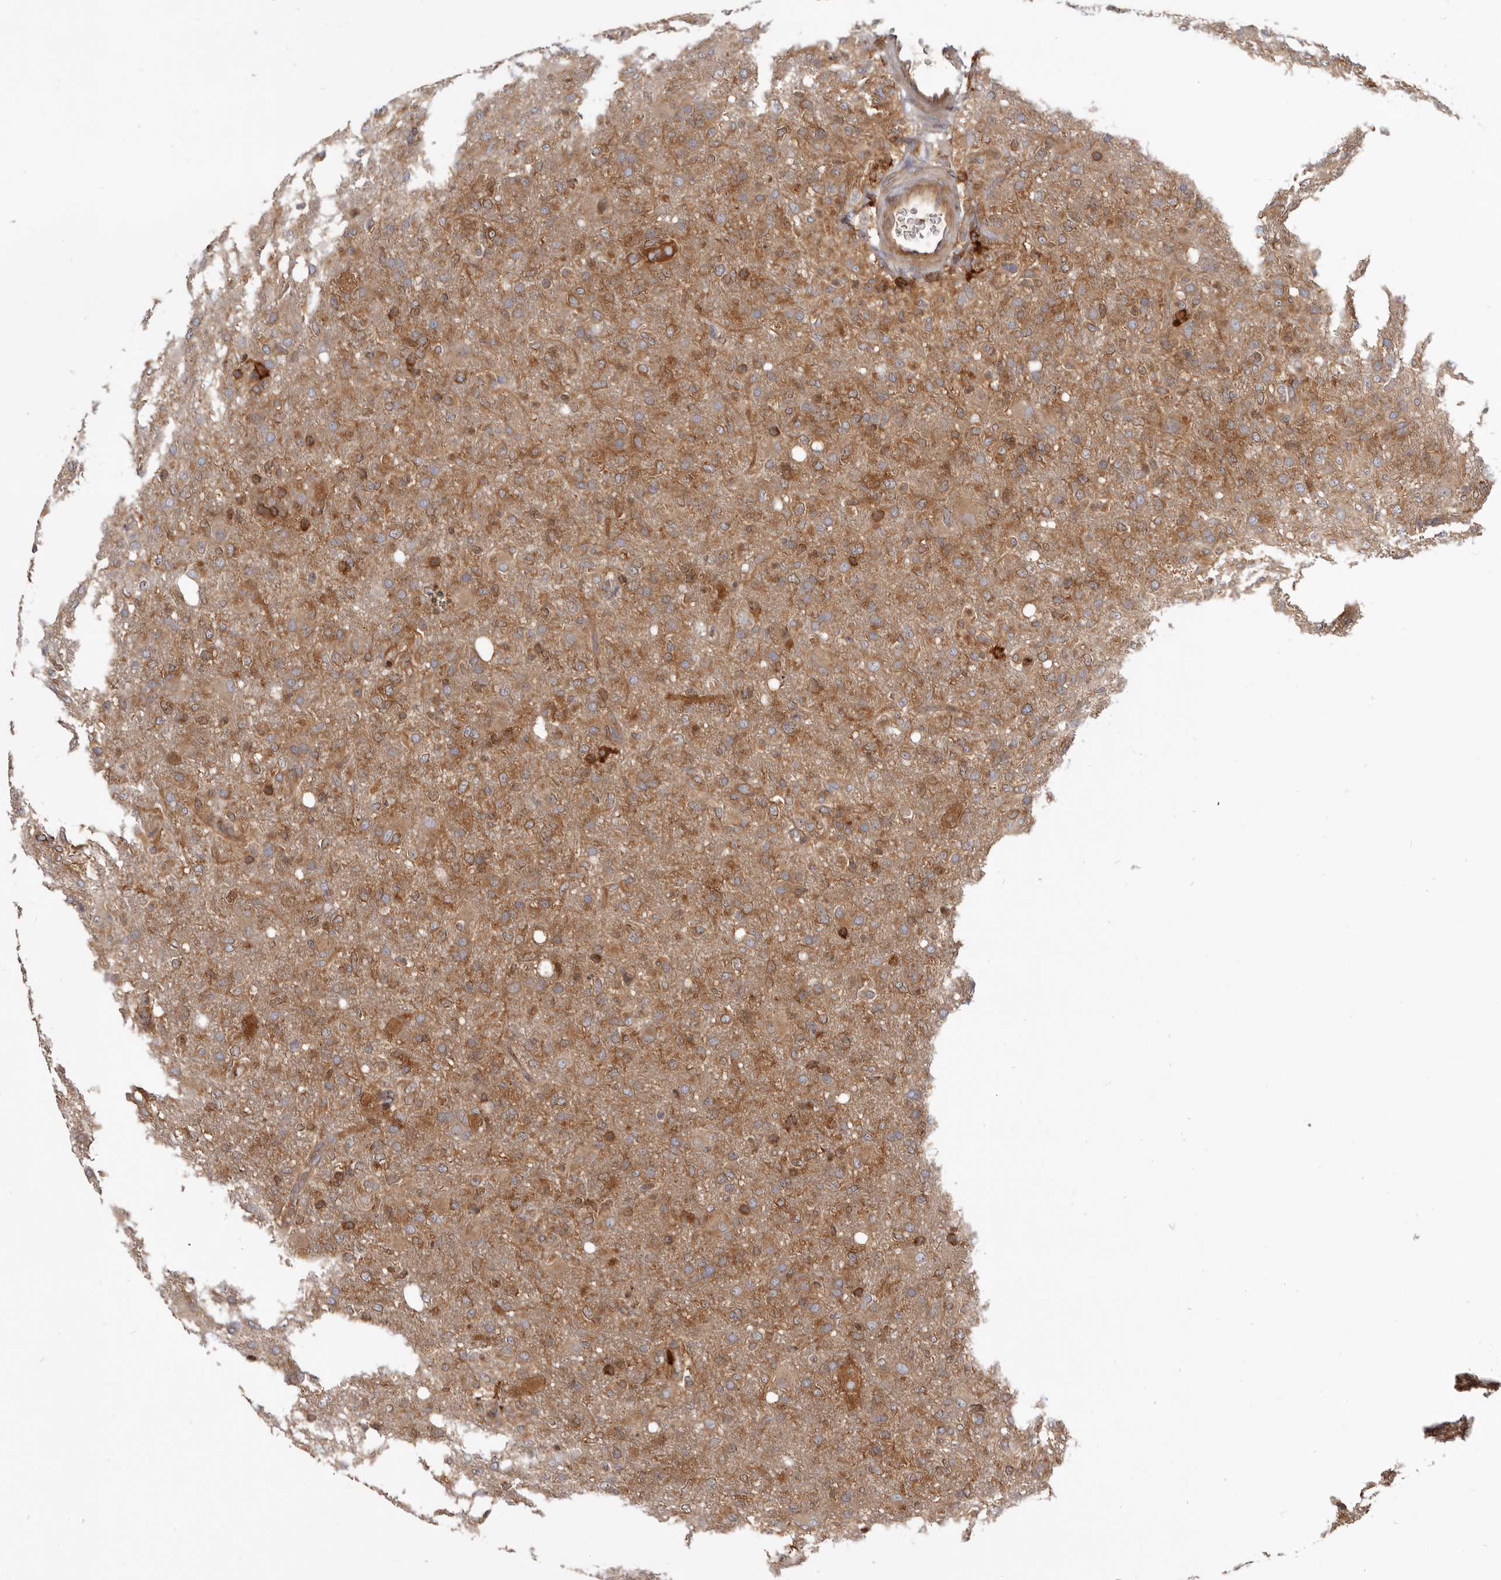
{"staining": {"intensity": "moderate", "quantity": ">75%", "location": "cytoplasmic/membranous"}, "tissue": "glioma", "cell_type": "Tumor cells", "image_type": "cancer", "snomed": [{"axis": "morphology", "description": "Glioma, malignant, High grade"}, {"axis": "topography", "description": "Brain"}], "caption": "Glioma stained for a protein exhibits moderate cytoplasmic/membranous positivity in tumor cells.", "gene": "CBL", "patient": {"sex": "female", "age": 57}}